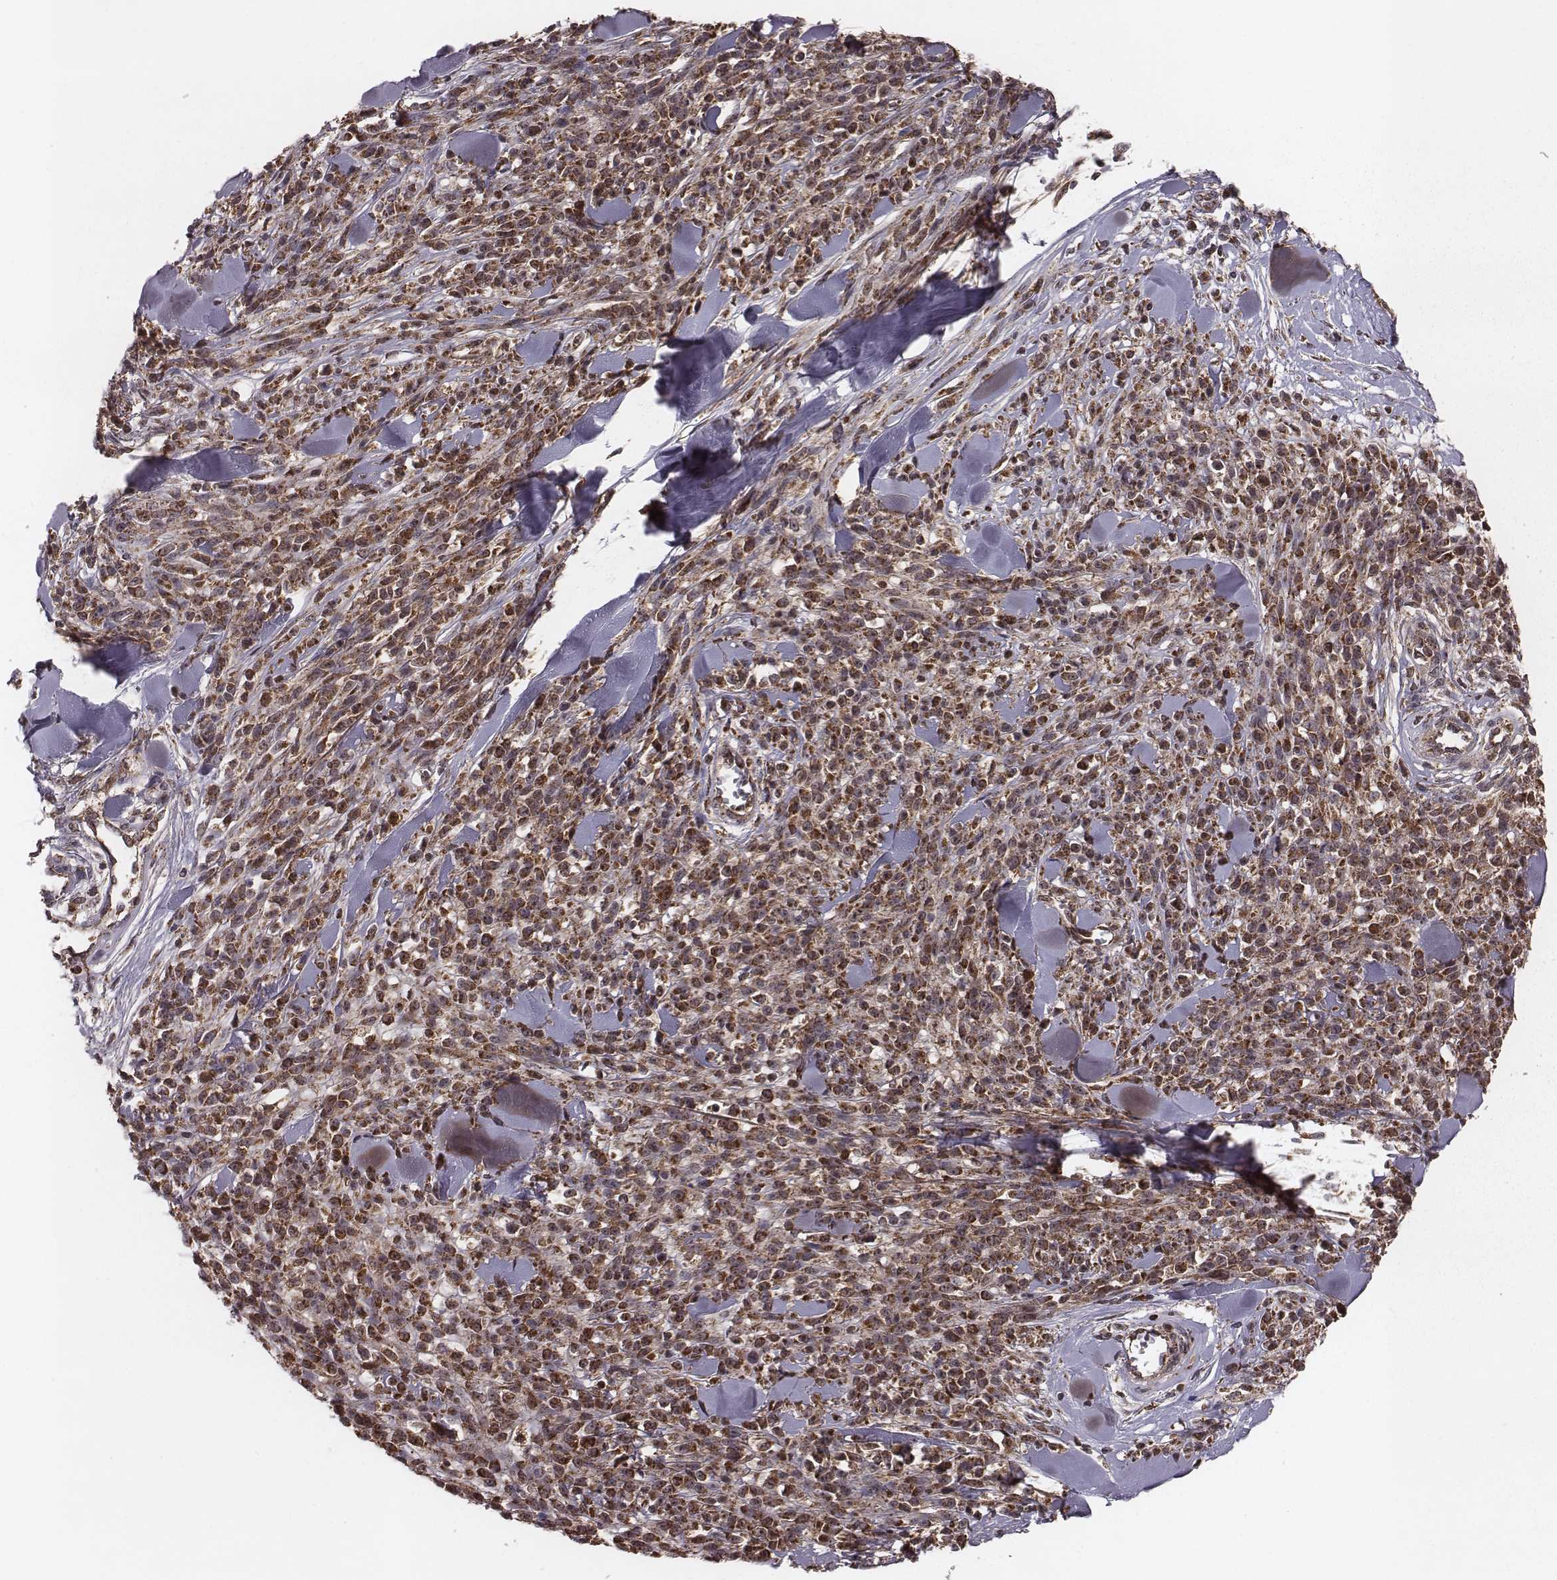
{"staining": {"intensity": "strong", "quantity": "25%-75%", "location": "cytoplasmic/membranous"}, "tissue": "melanoma", "cell_type": "Tumor cells", "image_type": "cancer", "snomed": [{"axis": "morphology", "description": "Malignant melanoma, NOS"}, {"axis": "topography", "description": "Skin"}, {"axis": "topography", "description": "Skin of trunk"}], "caption": "The immunohistochemical stain shows strong cytoplasmic/membranous staining in tumor cells of malignant melanoma tissue.", "gene": "ZDHHC21", "patient": {"sex": "male", "age": 74}}